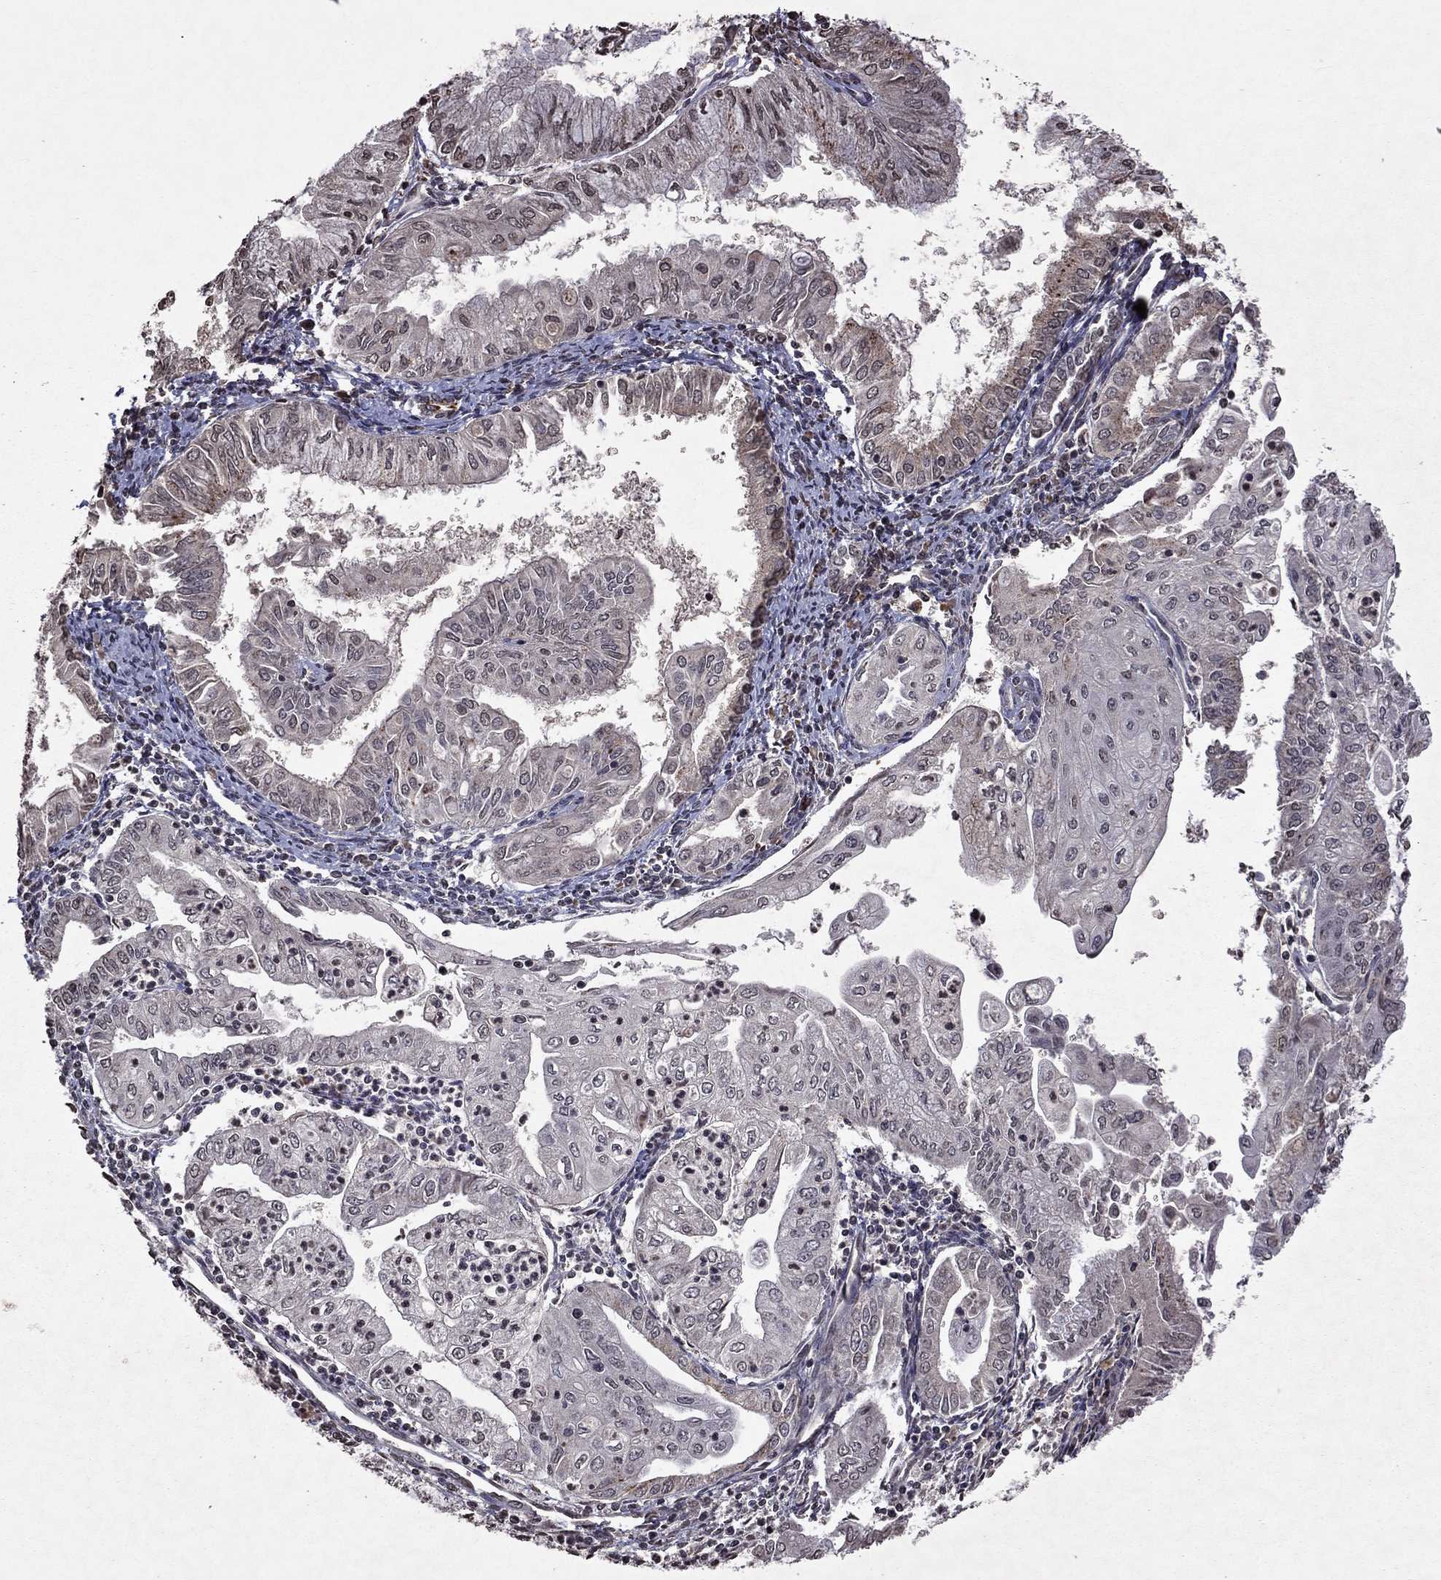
{"staining": {"intensity": "negative", "quantity": "none", "location": "none"}, "tissue": "endometrial cancer", "cell_type": "Tumor cells", "image_type": "cancer", "snomed": [{"axis": "morphology", "description": "Adenocarcinoma, NOS"}, {"axis": "topography", "description": "Endometrium"}], "caption": "There is no significant staining in tumor cells of endometrial cancer (adenocarcinoma).", "gene": "NLGN1", "patient": {"sex": "female", "age": 56}}